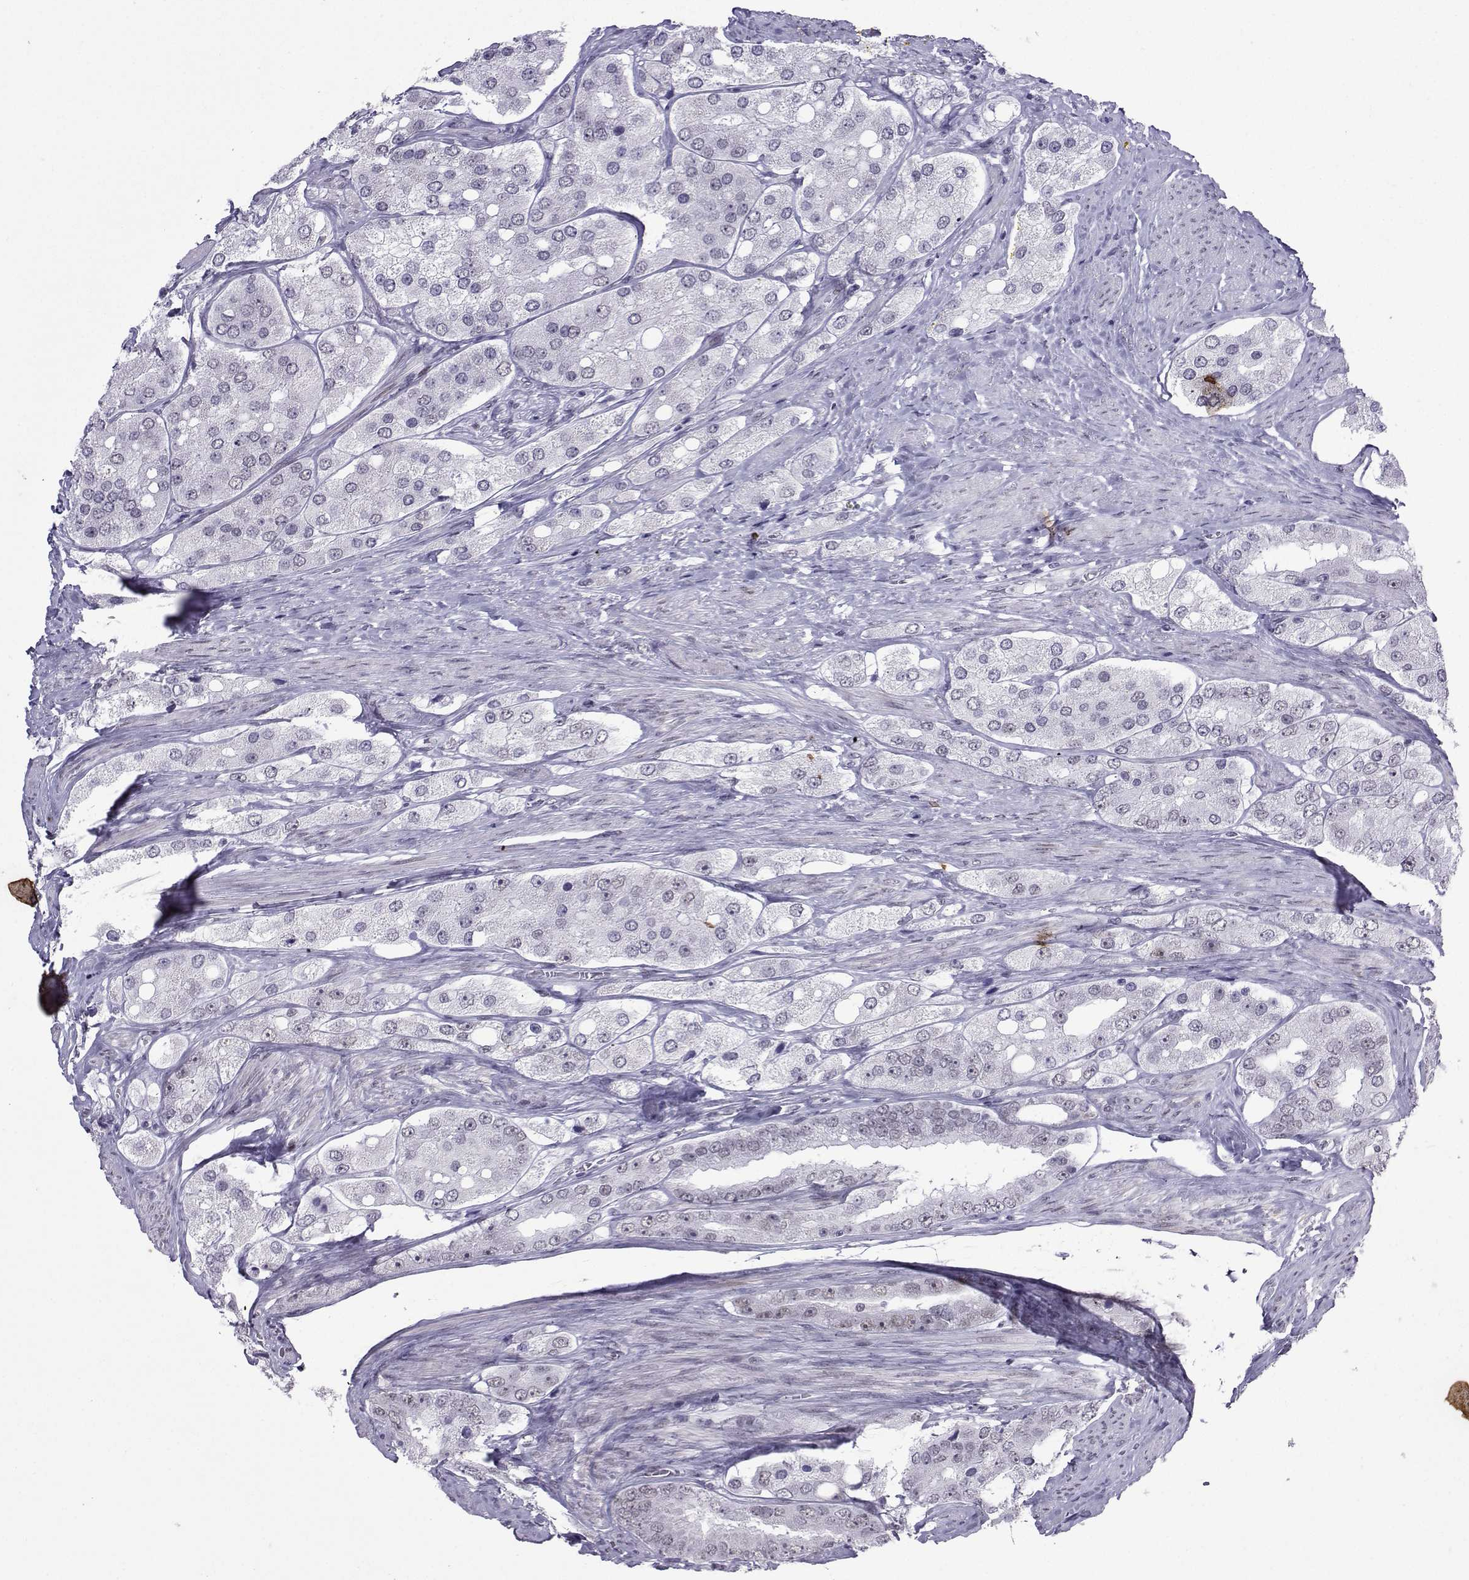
{"staining": {"intensity": "negative", "quantity": "none", "location": "none"}, "tissue": "prostate cancer", "cell_type": "Tumor cells", "image_type": "cancer", "snomed": [{"axis": "morphology", "description": "Adenocarcinoma, Low grade"}, {"axis": "topography", "description": "Prostate"}], "caption": "Protein analysis of prostate cancer (adenocarcinoma (low-grade)) displays no significant positivity in tumor cells.", "gene": "LORICRIN", "patient": {"sex": "male", "age": 69}}